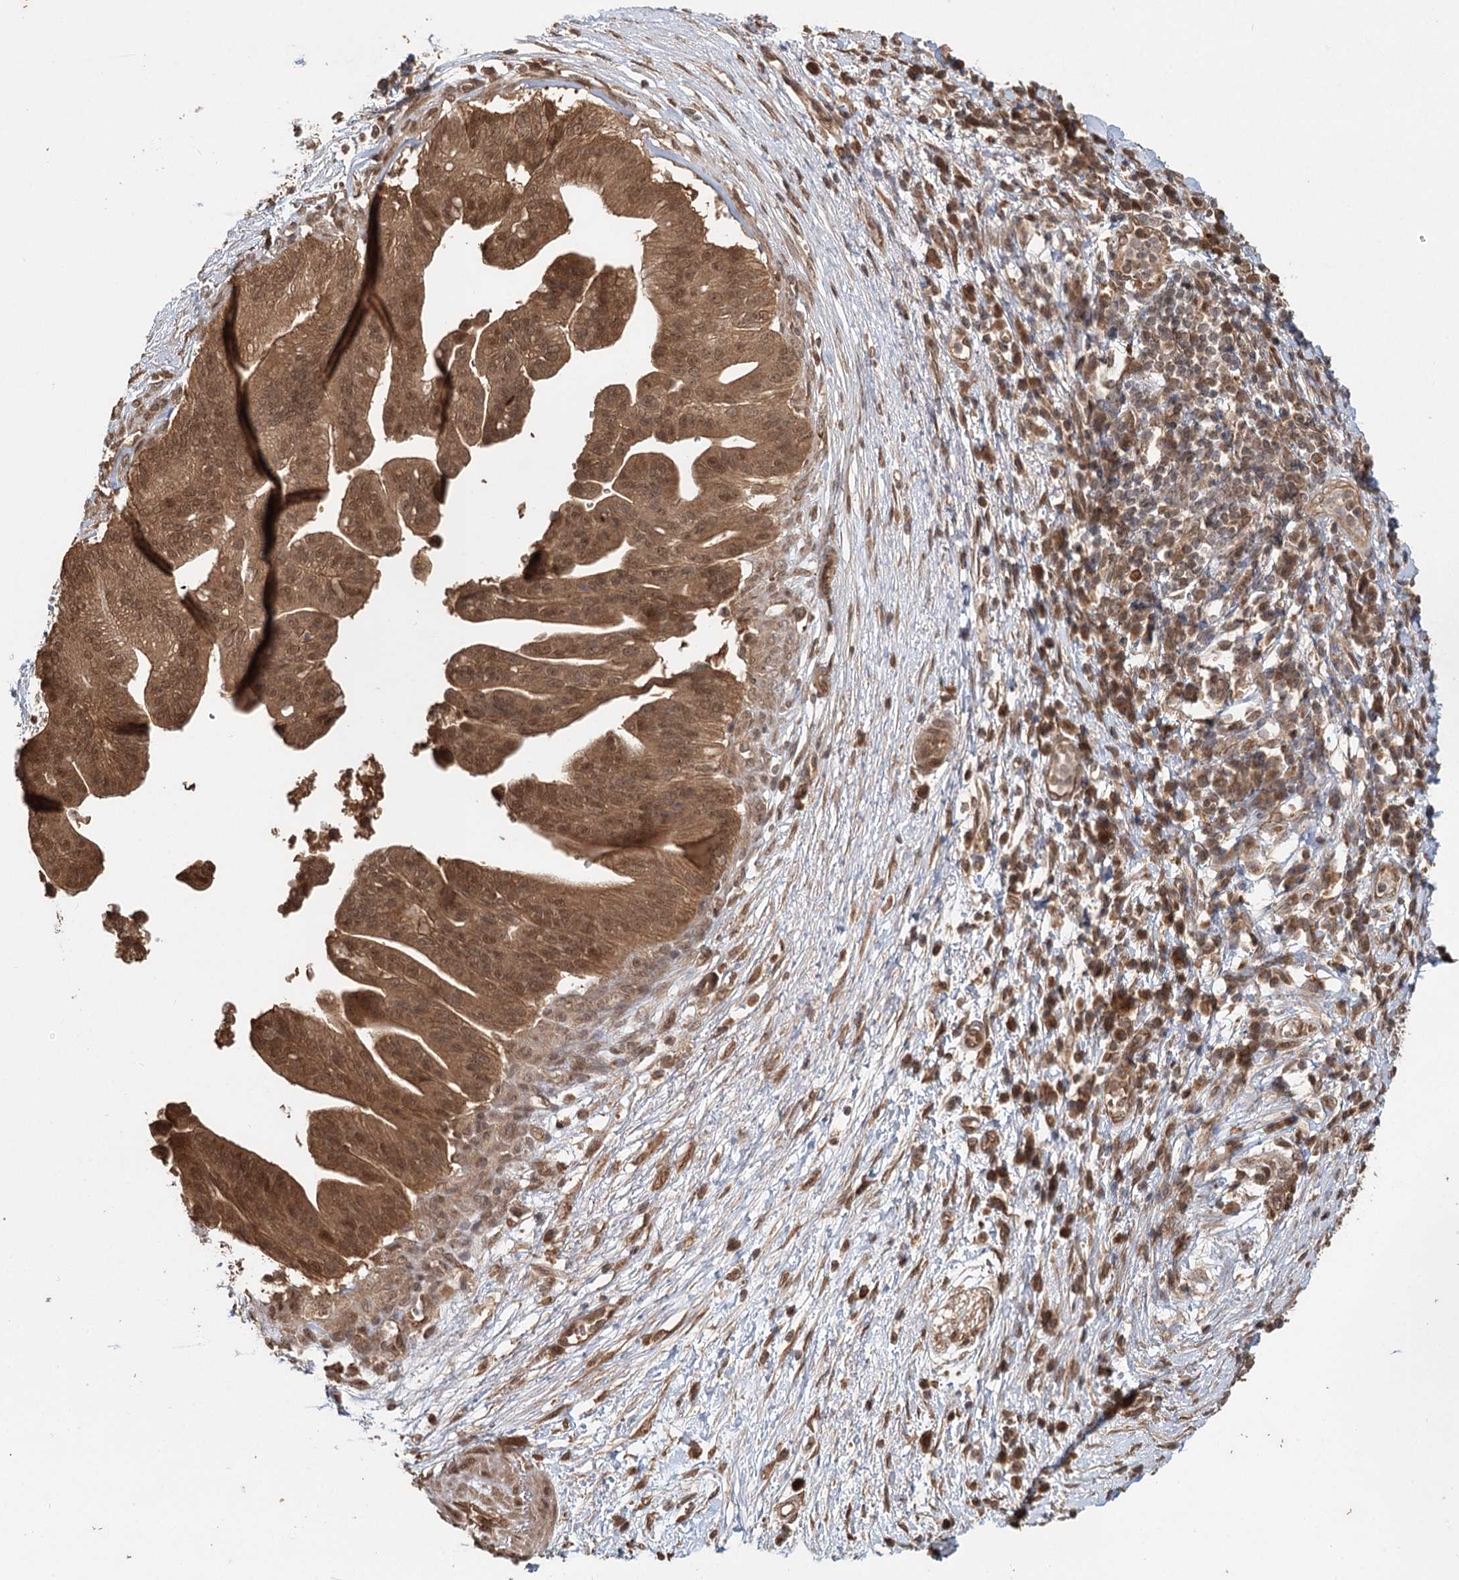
{"staining": {"intensity": "moderate", "quantity": ">75%", "location": "cytoplasmic/membranous,nuclear"}, "tissue": "pancreatic cancer", "cell_type": "Tumor cells", "image_type": "cancer", "snomed": [{"axis": "morphology", "description": "Adenocarcinoma, NOS"}, {"axis": "topography", "description": "Pancreas"}], "caption": "DAB immunohistochemical staining of pancreatic cancer (adenocarcinoma) exhibits moderate cytoplasmic/membranous and nuclear protein positivity in approximately >75% of tumor cells.", "gene": "N6AMT1", "patient": {"sex": "male", "age": 68}}